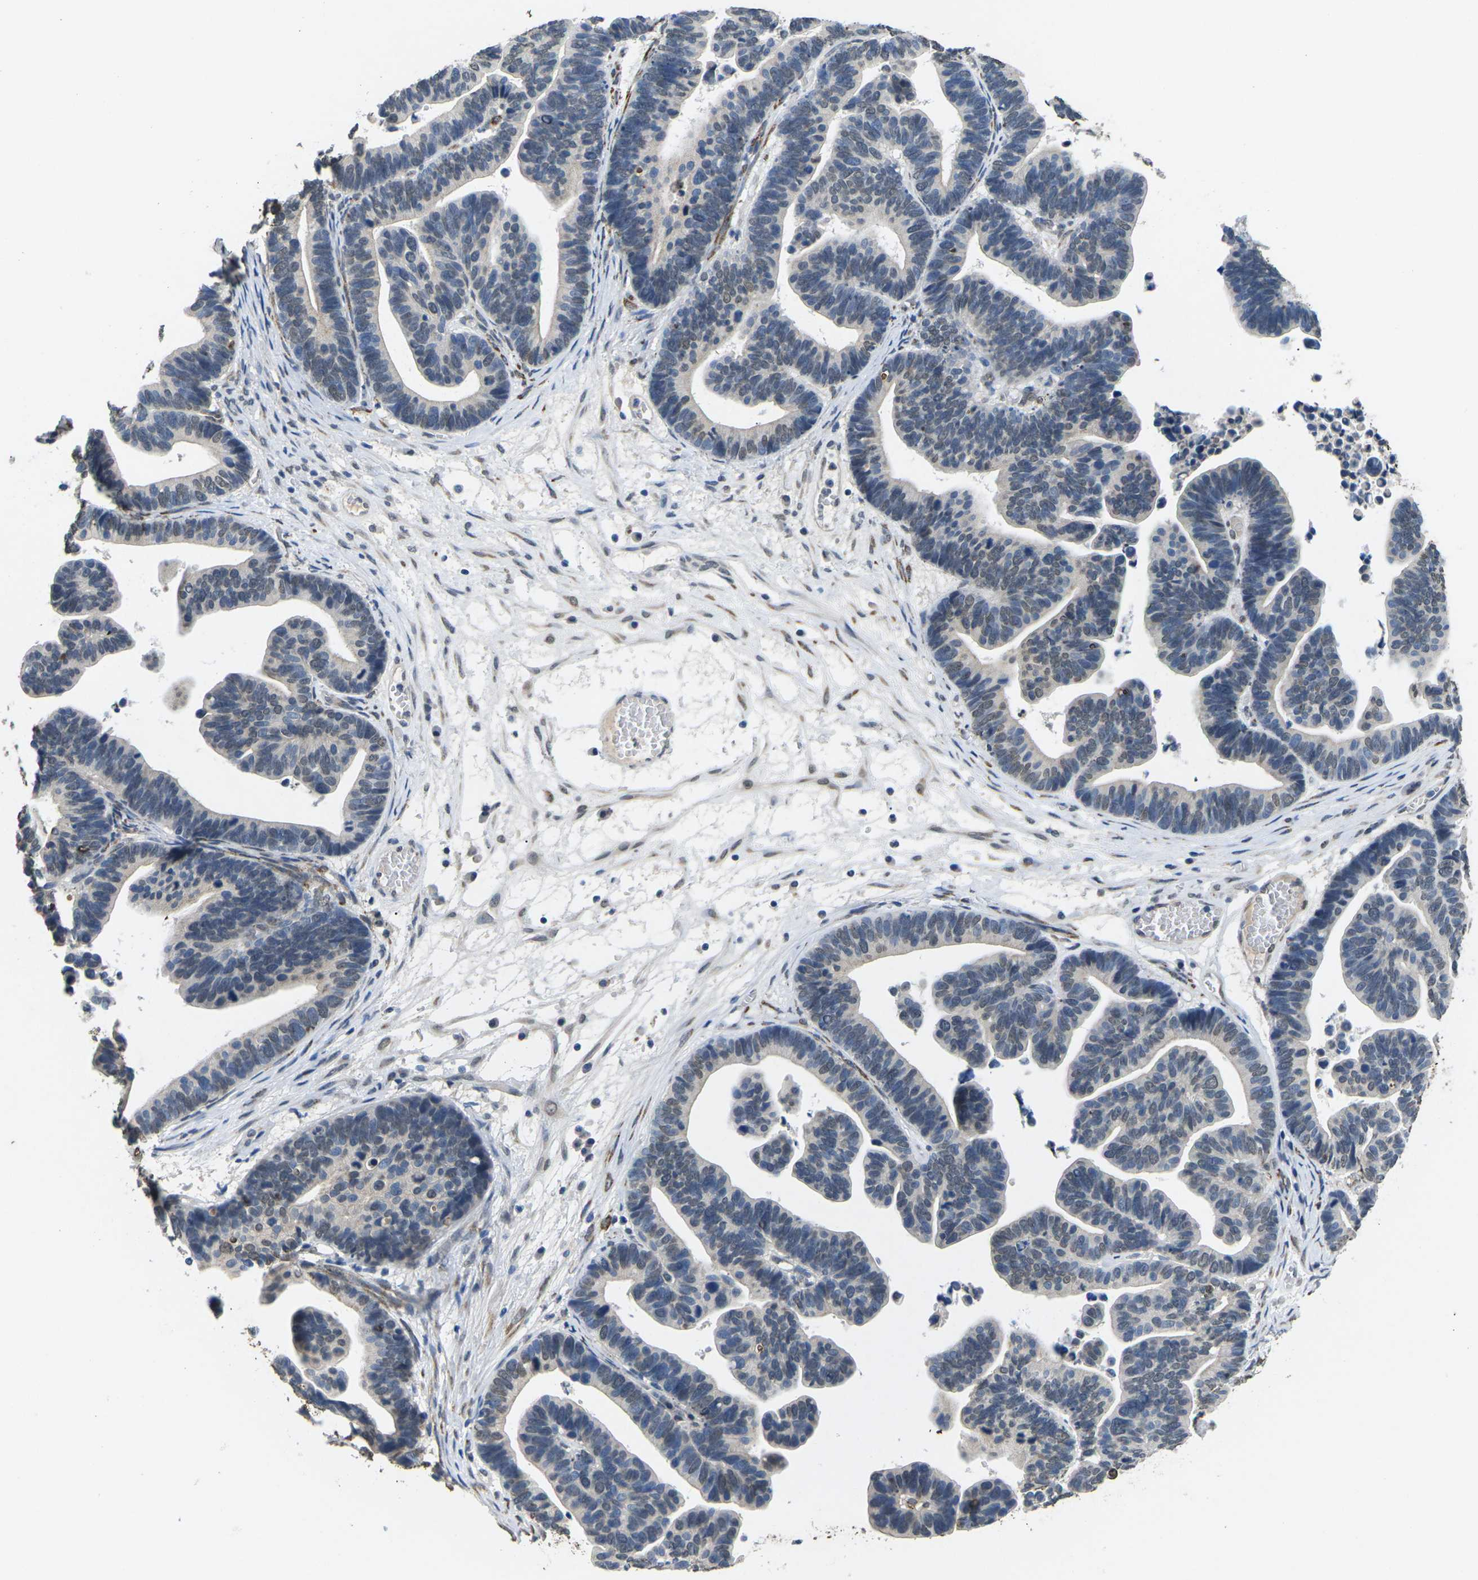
{"staining": {"intensity": "negative", "quantity": "none", "location": "none"}, "tissue": "ovarian cancer", "cell_type": "Tumor cells", "image_type": "cancer", "snomed": [{"axis": "morphology", "description": "Cystadenocarcinoma, serous, NOS"}, {"axis": "topography", "description": "Ovary"}], "caption": "A high-resolution photomicrograph shows immunohistochemistry staining of serous cystadenocarcinoma (ovarian), which exhibits no significant positivity in tumor cells.", "gene": "SCNN1B", "patient": {"sex": "female", "age": 56}}